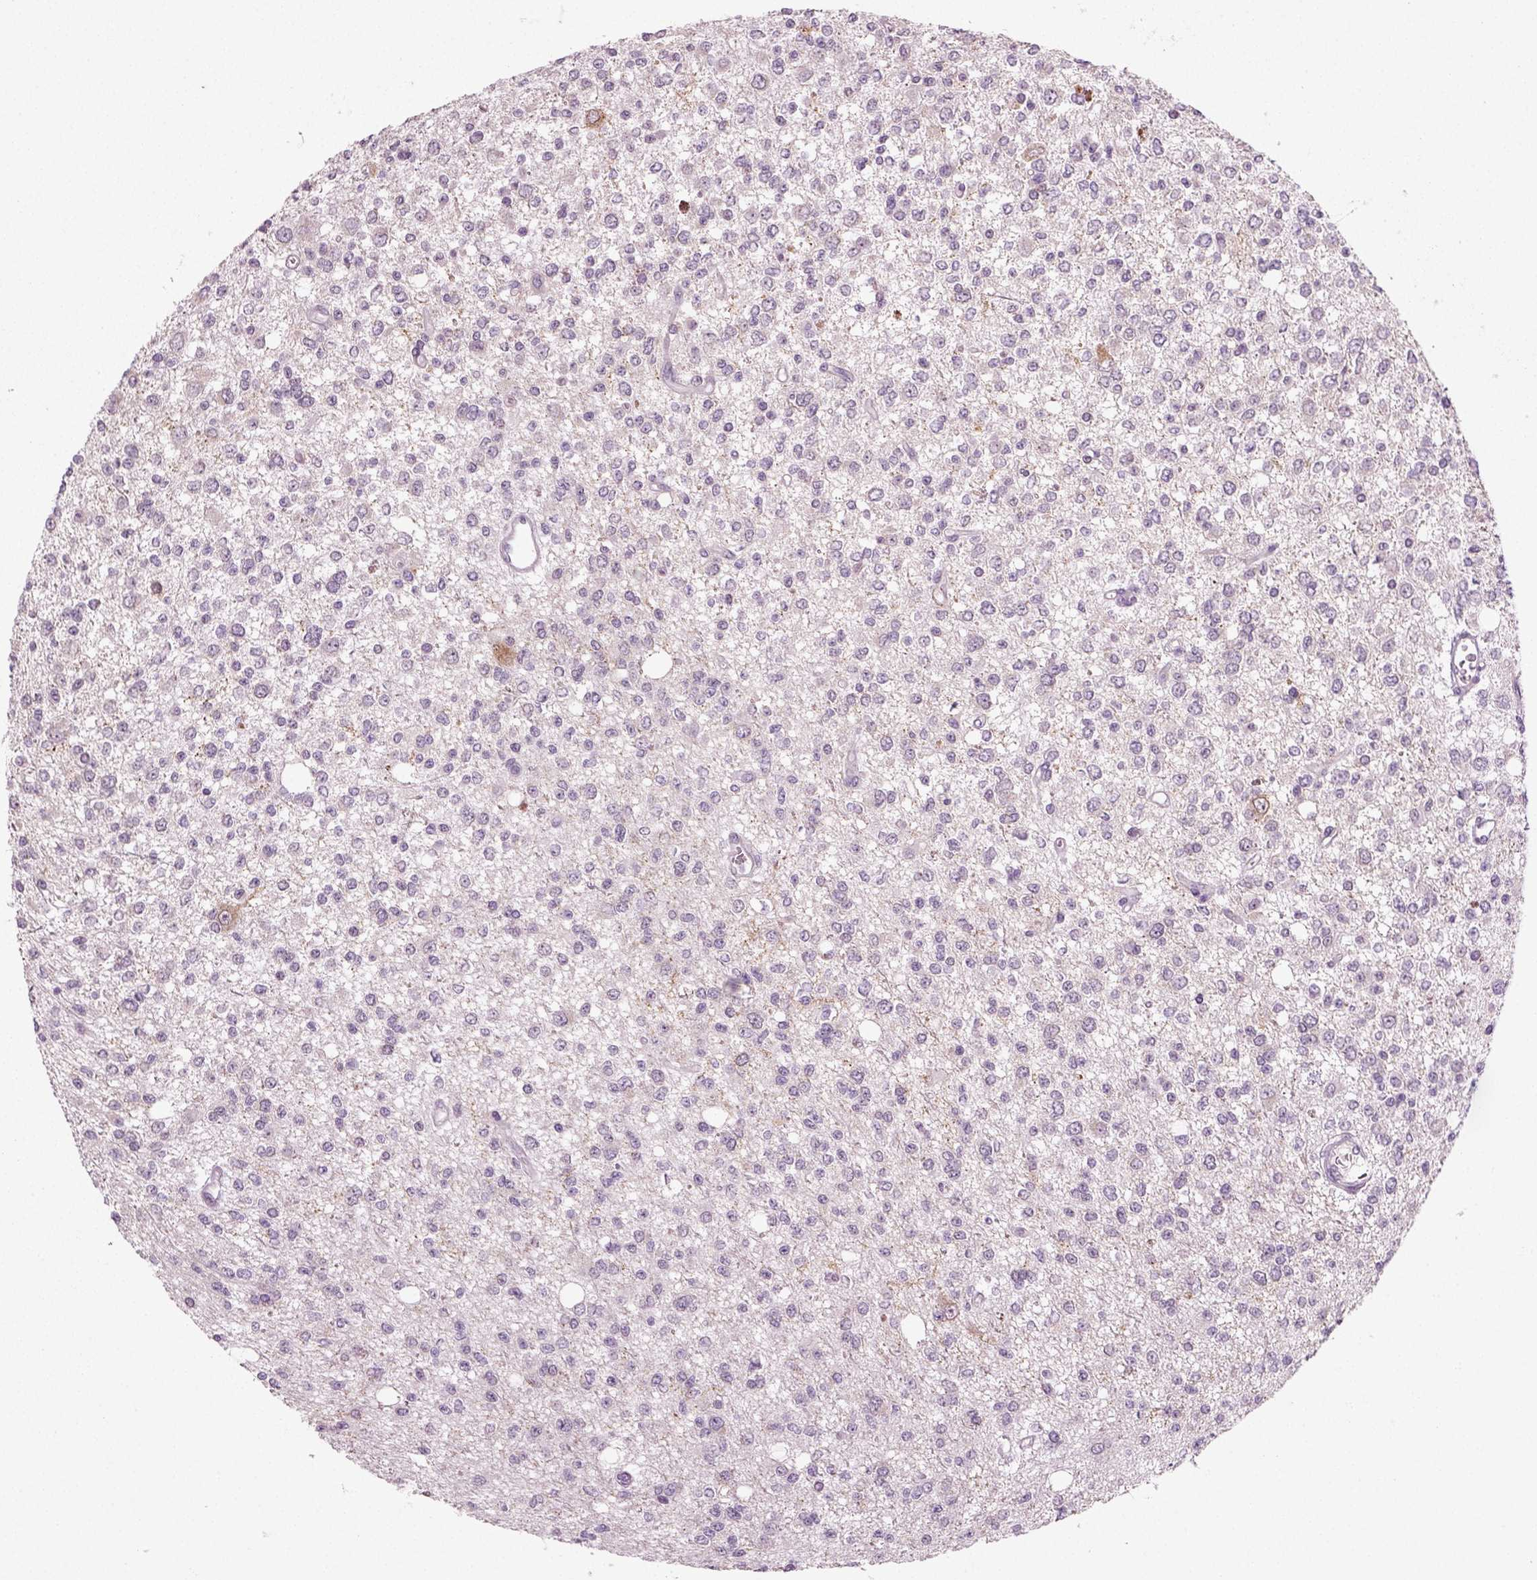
{"staining": {"intensity": "negative", "quantity": "none", "location": "none"}, "tissue": "glioma", "cell_type": "Tumor cells", "image_type": "cancer", "snomed": [{"axis": "morphology", "description": "Glioma, malignant, Low grade"}, {"axis": "topography", "description": "Brain"}], "caption": "The immunohistochemistry image has no significant positivity in tumor cells of malignant low-grade glioma tissue.", "gene": "SYNGAP1", "patient": {"sex": "male", "age": 67}}